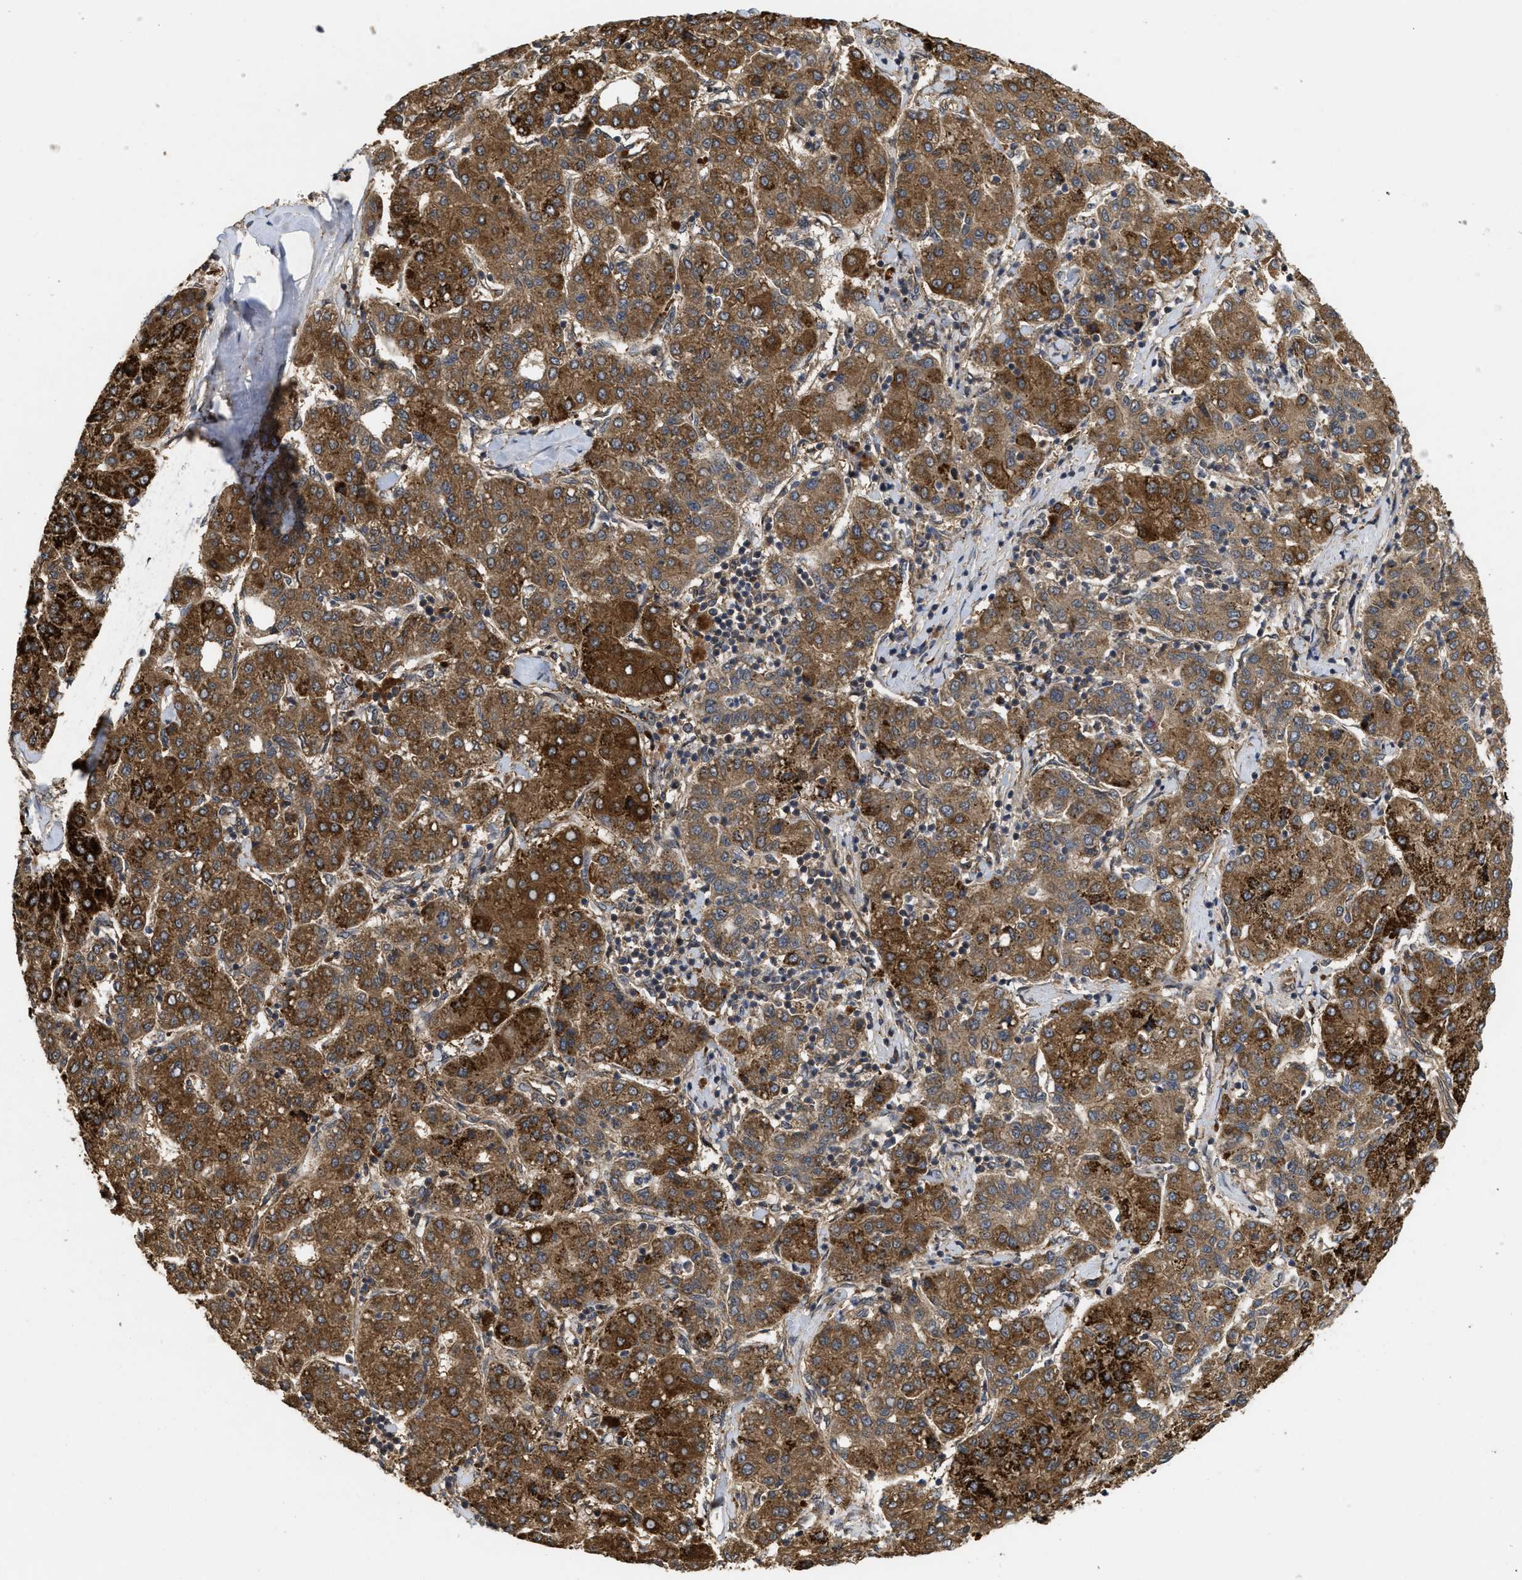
{"staining": {"intensity": "strong", "quantity": ">75%", "location": "cytoplasmic/membranous"}, "tissue": "liver cancer", "cell_type": "Tumor cells", "image_type": "cancer", "snomed": [{"axis": "morphology", "description": "Carcinoma, Hepatocellular, NOS"}, {"axis": "topography", "description": "Liver"}], "caption": "Strong cytoplasmic/membranous positivity is present in about >75% of tumor cells in hepatocellular carcinoma (liver).", "gene": "FZD6", "patient": {"sex": "male", "age": 65}}